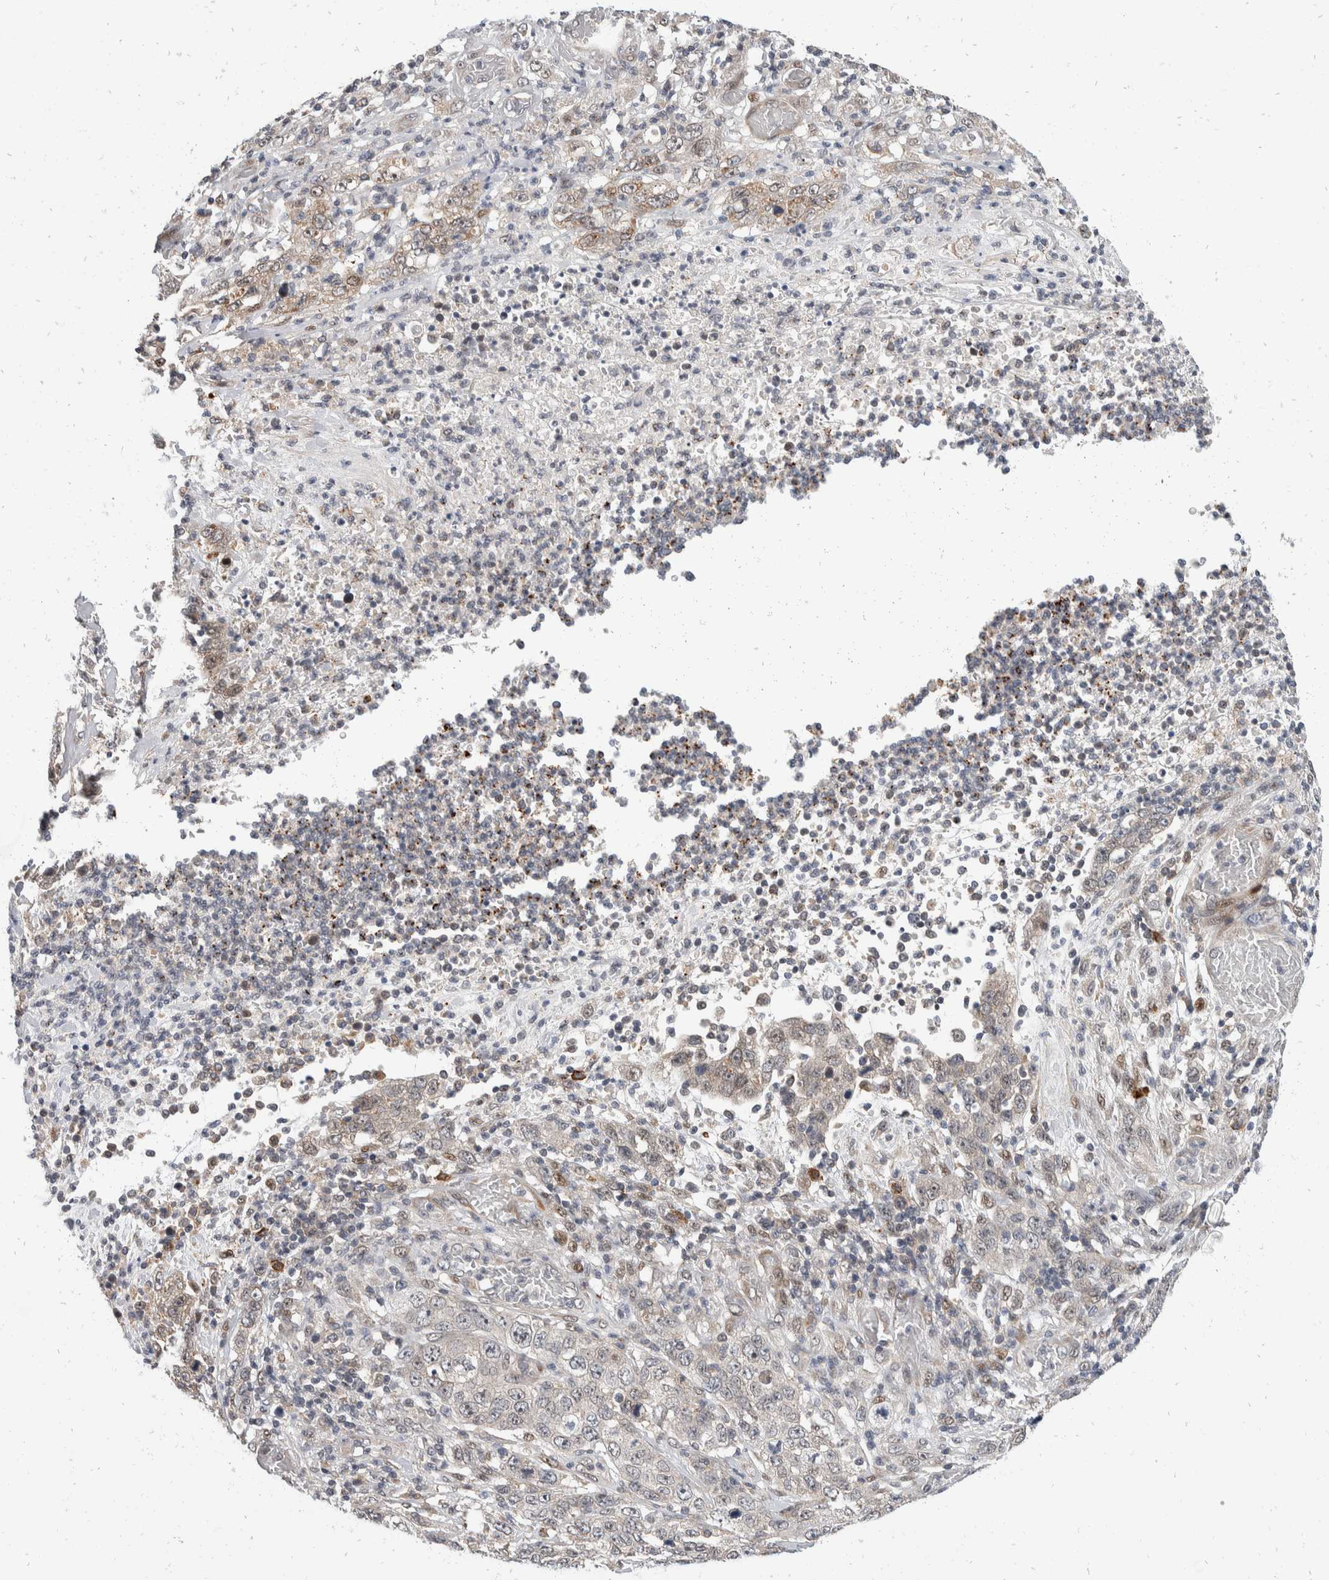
{"staining": {"intensity": "weak", "quantity": "25%-75%", "location": "cytoplasmic/membranous,nuclear"}, "tissue": "stomach cancer", "cell_type": "Tumor cells", "image_type": "cancer", "snomed": [{"axis": "morphology", "description": "Adenocarcinoma, NOS"}, {"axis": "topography", "description": "Stomach"}], "caption": "Brown immunohistochemical staining in human stomach cancer demonstrates weak cytoplasmic/membranous and nuclear positivity in approximately 25%-75% of tumor cells. (DAB IHC with brightfield microscopy, high magnification).", "gene": "ZNF703", "patient": {"sex": "male", "age": 48}}